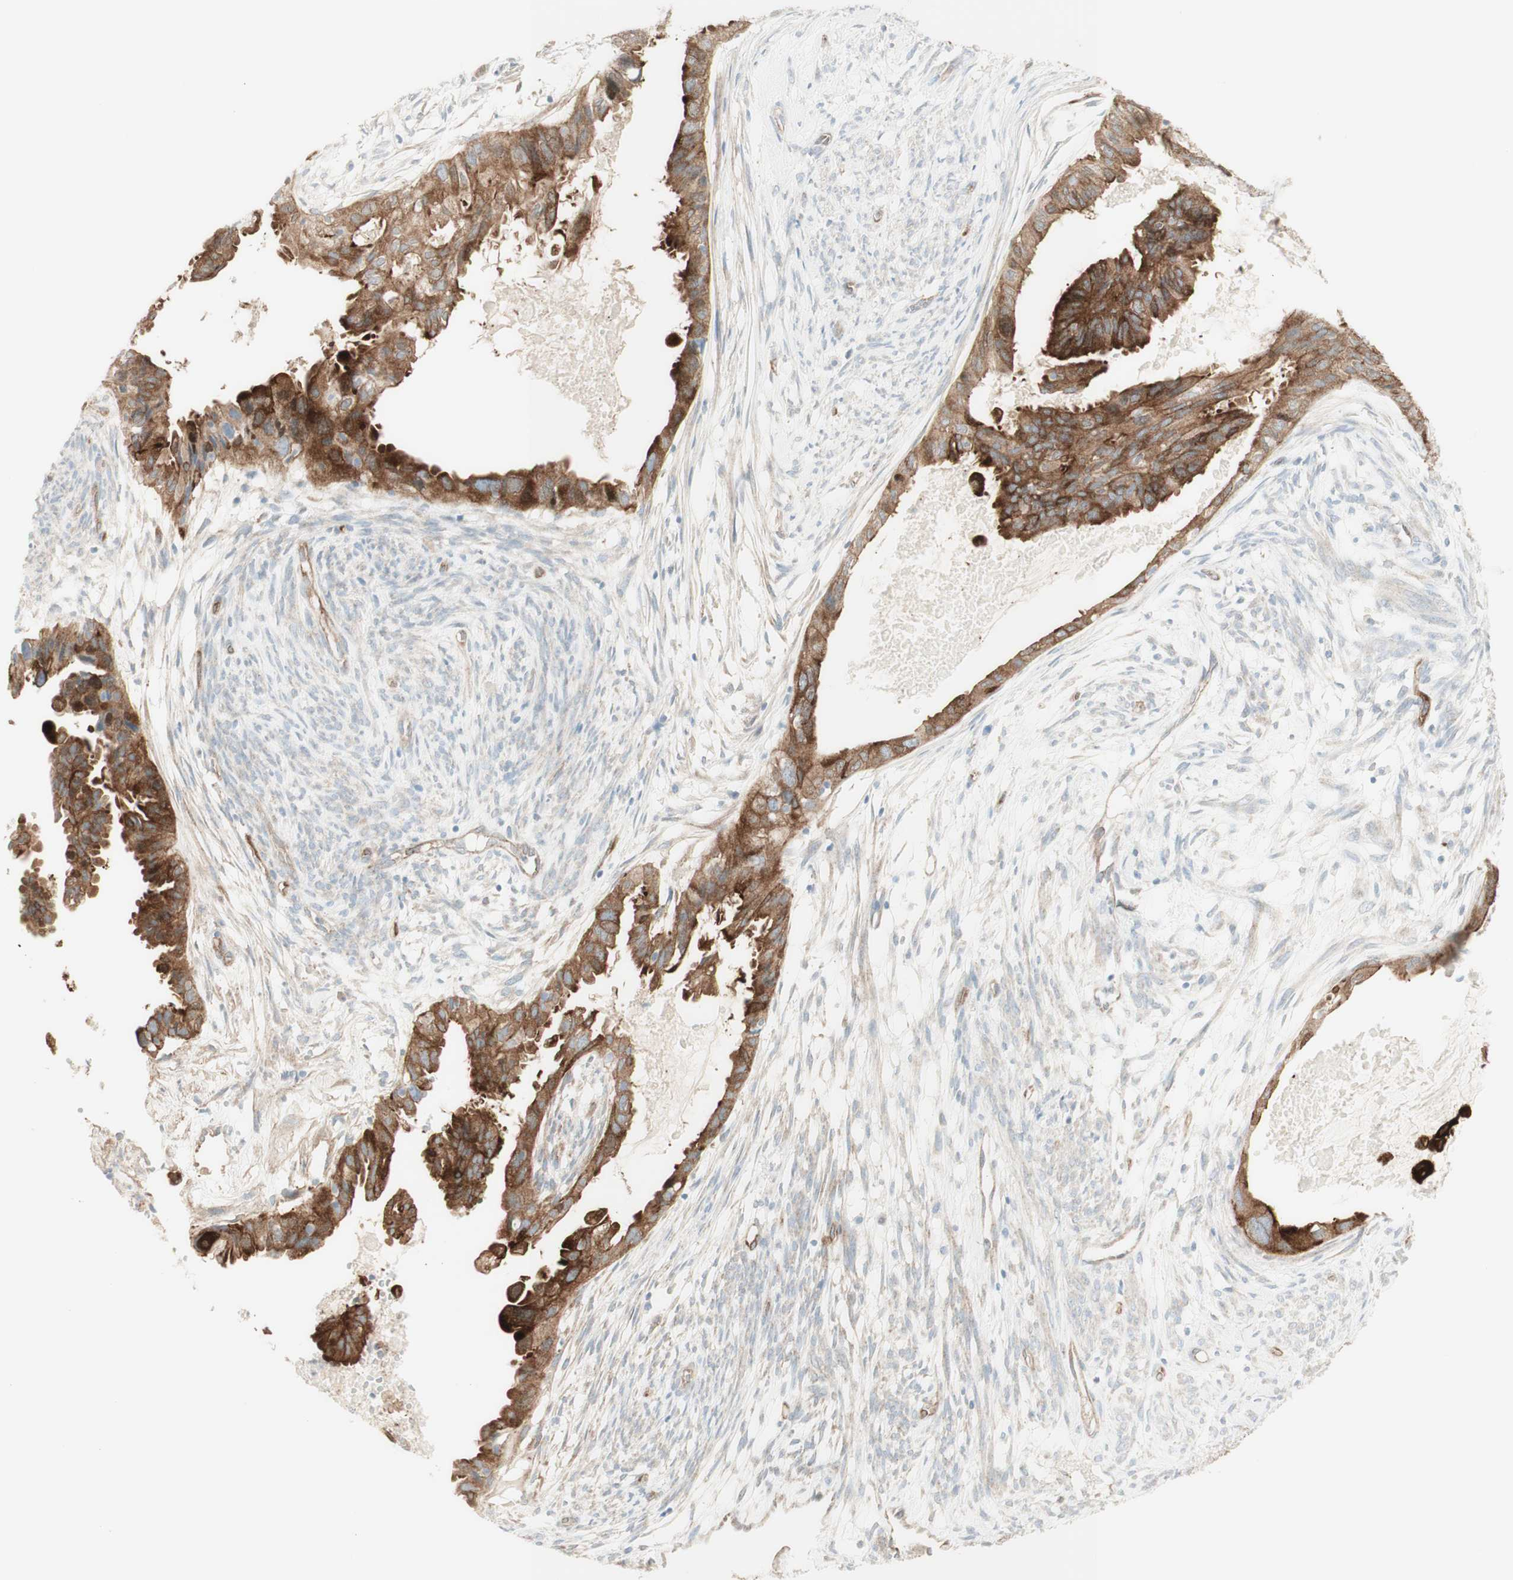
{"staining": {"intensity": "moderate", "quantity": "25%-75%", "location": "cytoplasmic/membranous"}, "tissue": "cervical cancer", "cell_type": "Tumor cells", "image_type": "cancer", "snomed": [{"axis": "morphology", "description": "Normal tissue, NOS"}, {"axis": "morphology", "description": "Adenocarcinoma, NOS"}, {"axis": "topography", "description": "Cervix"}, {"axis": "topography", "description": "Endometrium"}], "caption": "A brown stain labels moderate cytoplasmic/membranous staining of a protein in human cervical adenocarcinoma tumor cells.", "gene": "MYO6", "patient": {"sex": "female", "age": 86}}